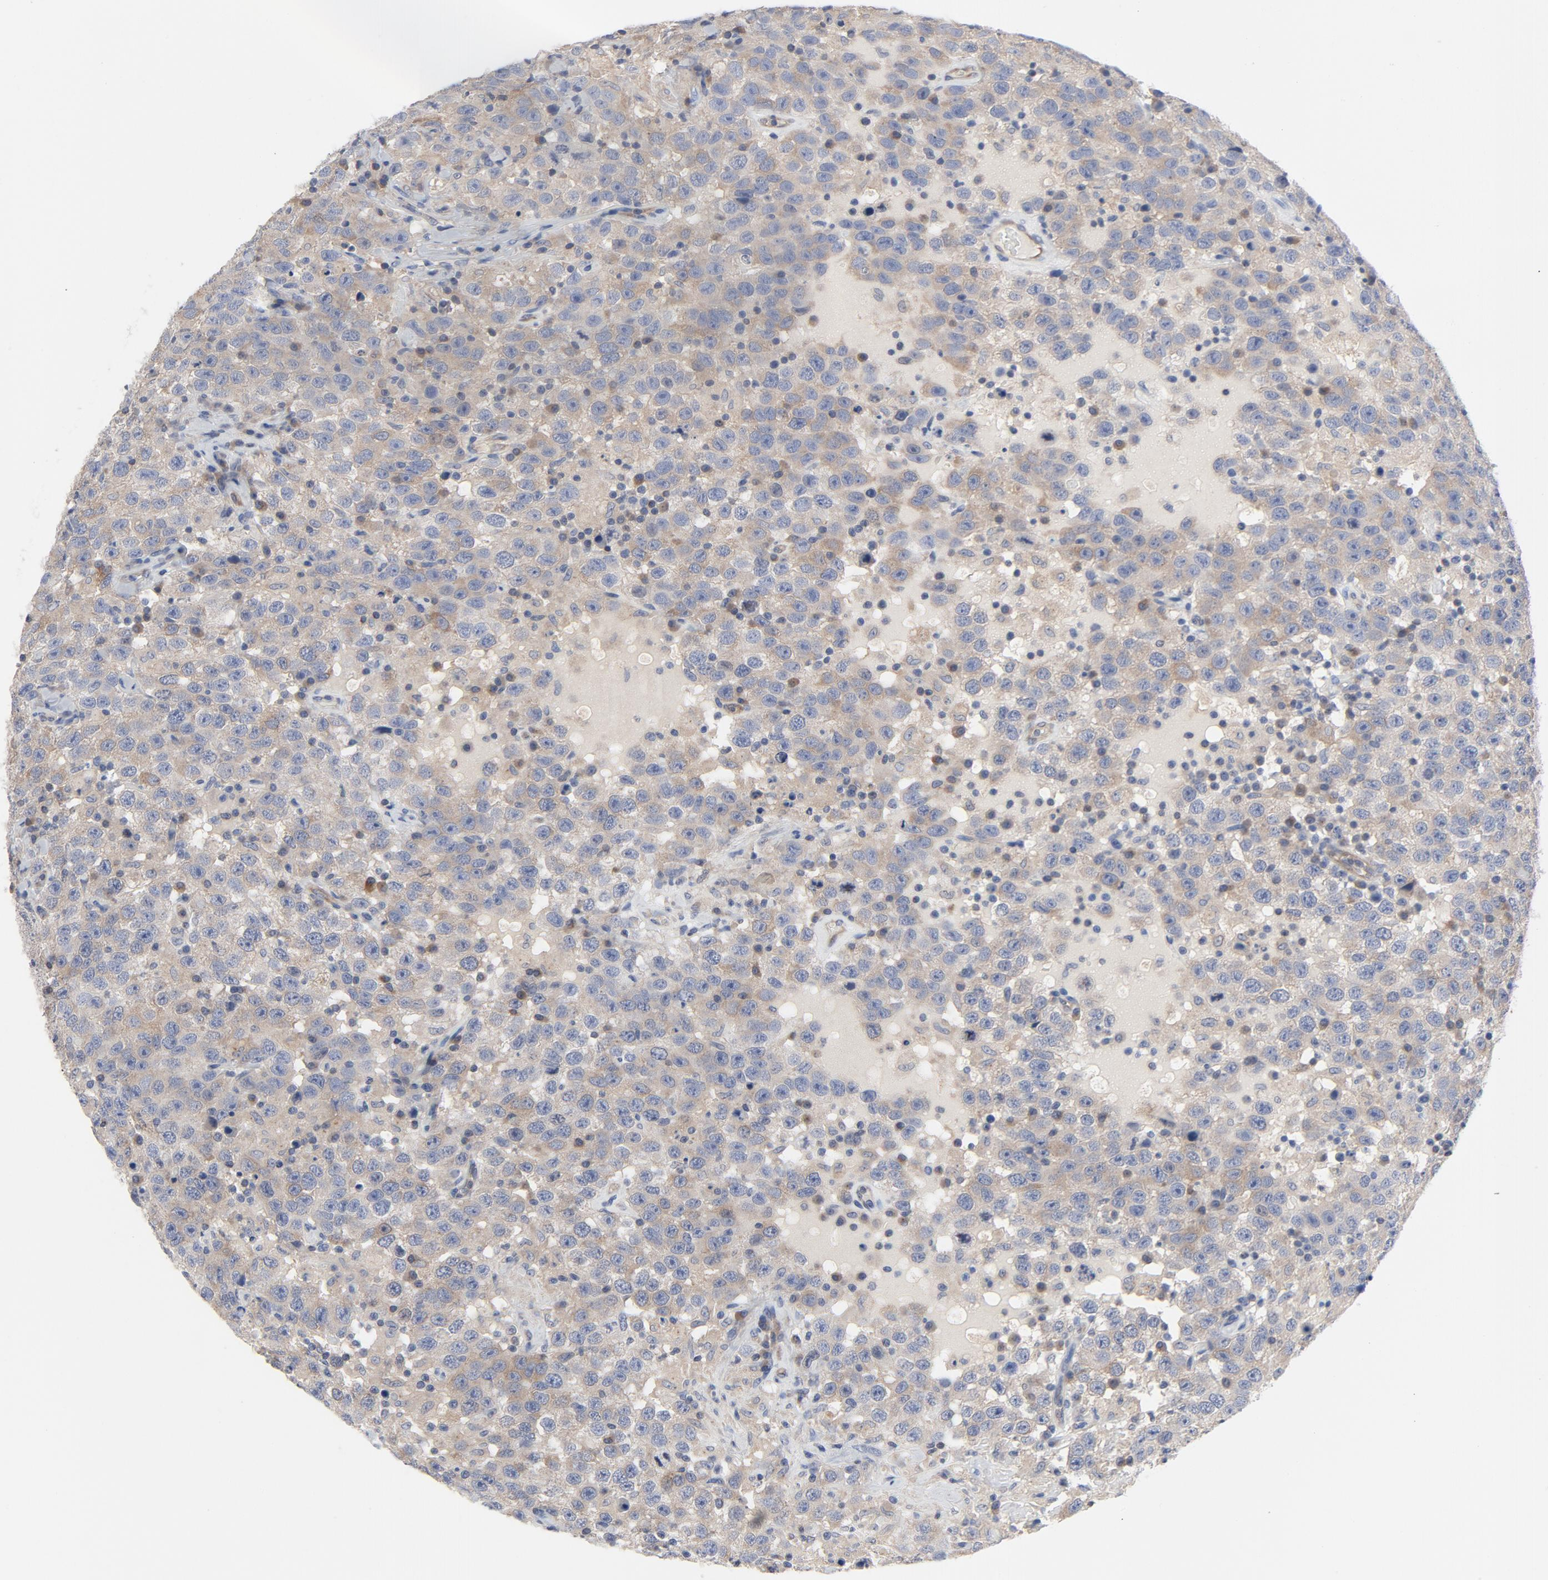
{"staining": {"intensity": "moderate", "quantity": ">75%", "location": "cytoplasmic/membranous"}, "tissue": "testis cancer", "cell_type": "Tumor cells", "image_type": "cancer", "snomed": [{"axis": "morphology", "description": "Seminoma, NOS"}, {"axis": "topography", "description": "Testis"}], "caption": "This is an image of immunohistochemistry staining of testis seminoma, which shows moderate staining in the cytoplasmic/membranous of tumor cells.", "gene": "DYNLT3", "patient": {"sex": "male", "age": 41}}